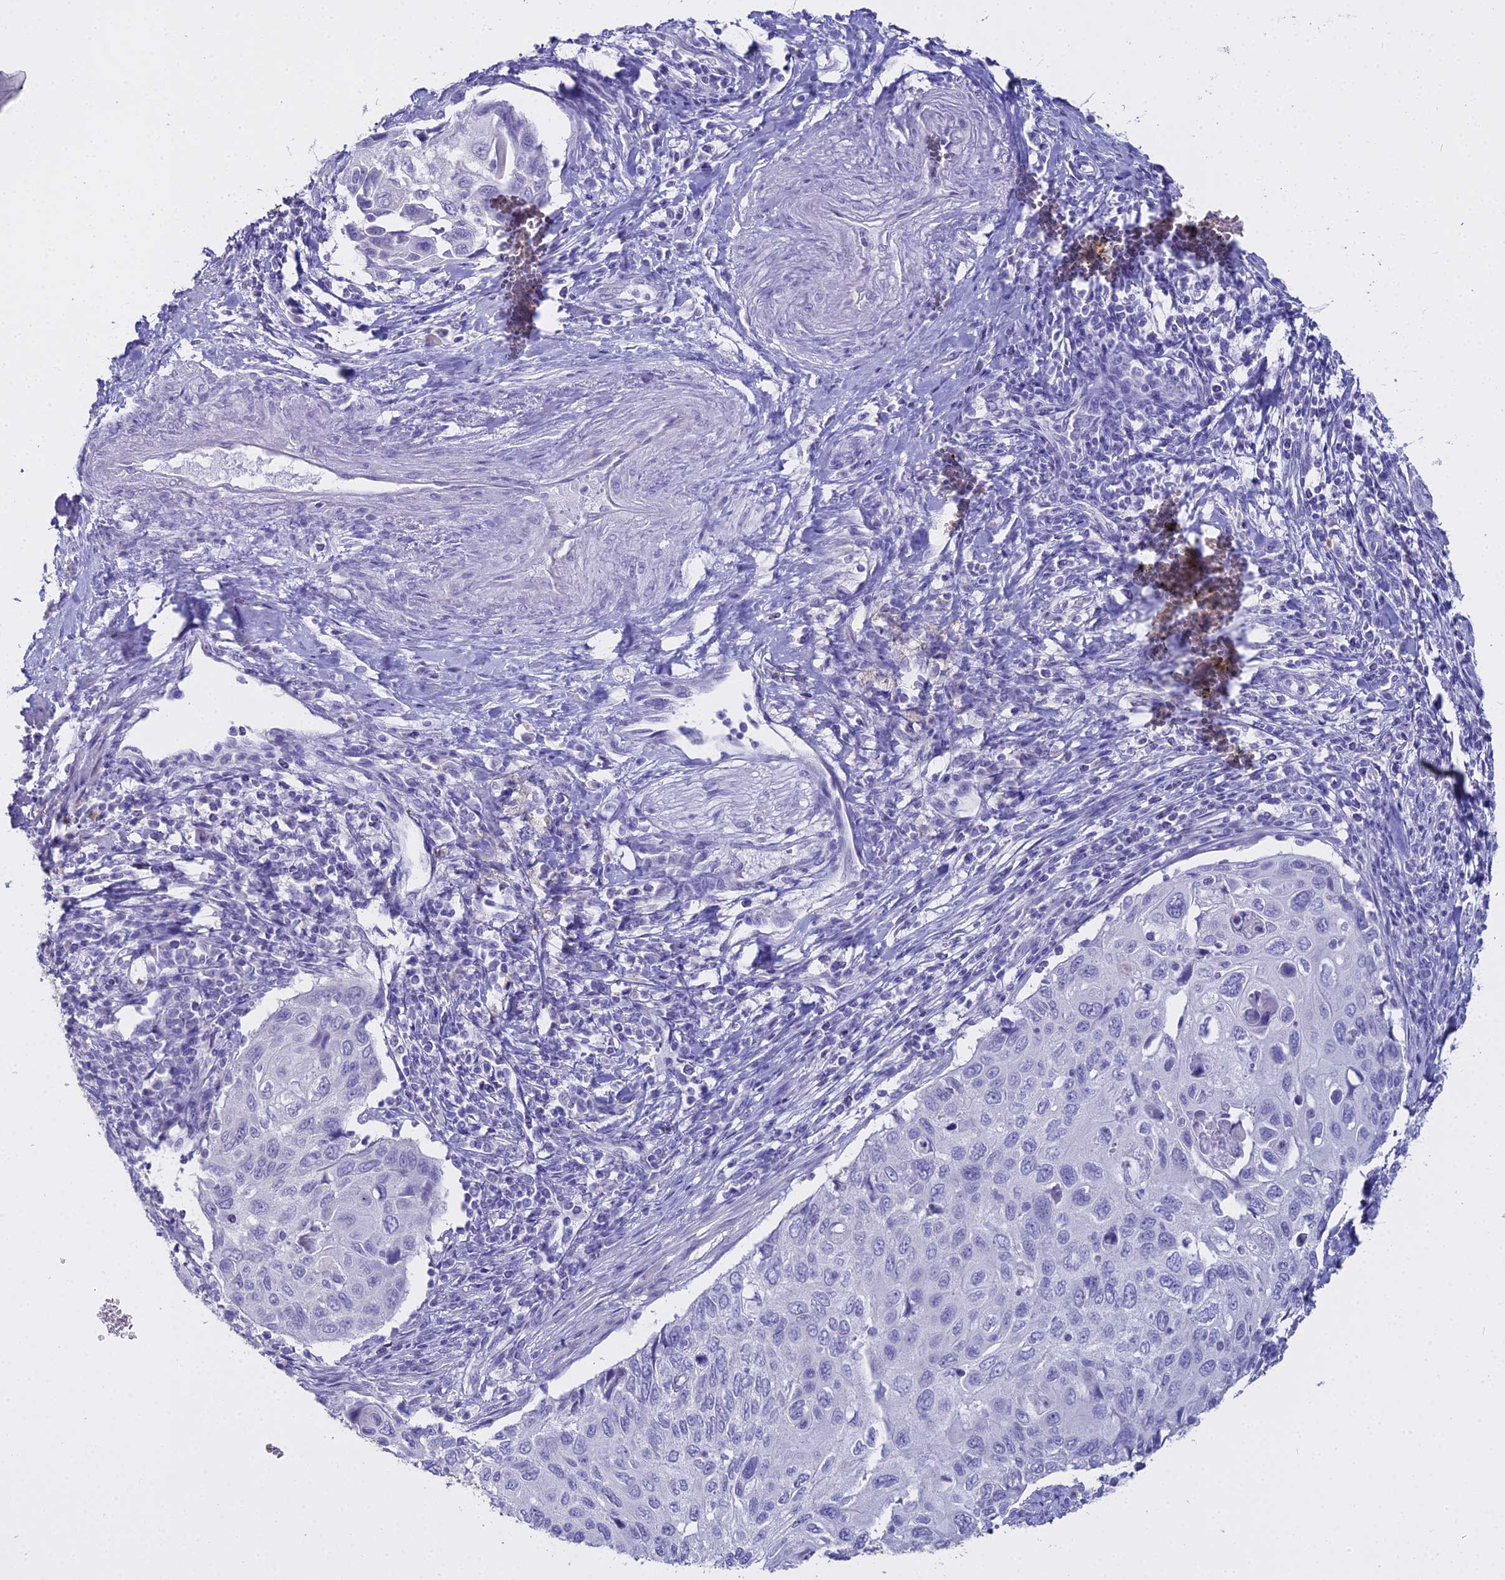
{"staining": {"intensity": "negative", "quantity": "none", "location": "none"}, "tissue": "cervical cancer", "cell_type": "Tumor cells", "image_type": "cancer", "snomed": [{"axis": "morphology", "description": "Squamous cell carcinoma, NOS"}, {"axis": "topography", "description": "Cervix"}], "caption": "High magnification brightfield microscopy of cervical cancer (squamous cell carcinoma) stained with DAB (brown) and counterstained with hematoxylin (blue): tumor cells show no significant expression.", "gene": "ALPP", "patient": {"sex": "female", "age": 70}}